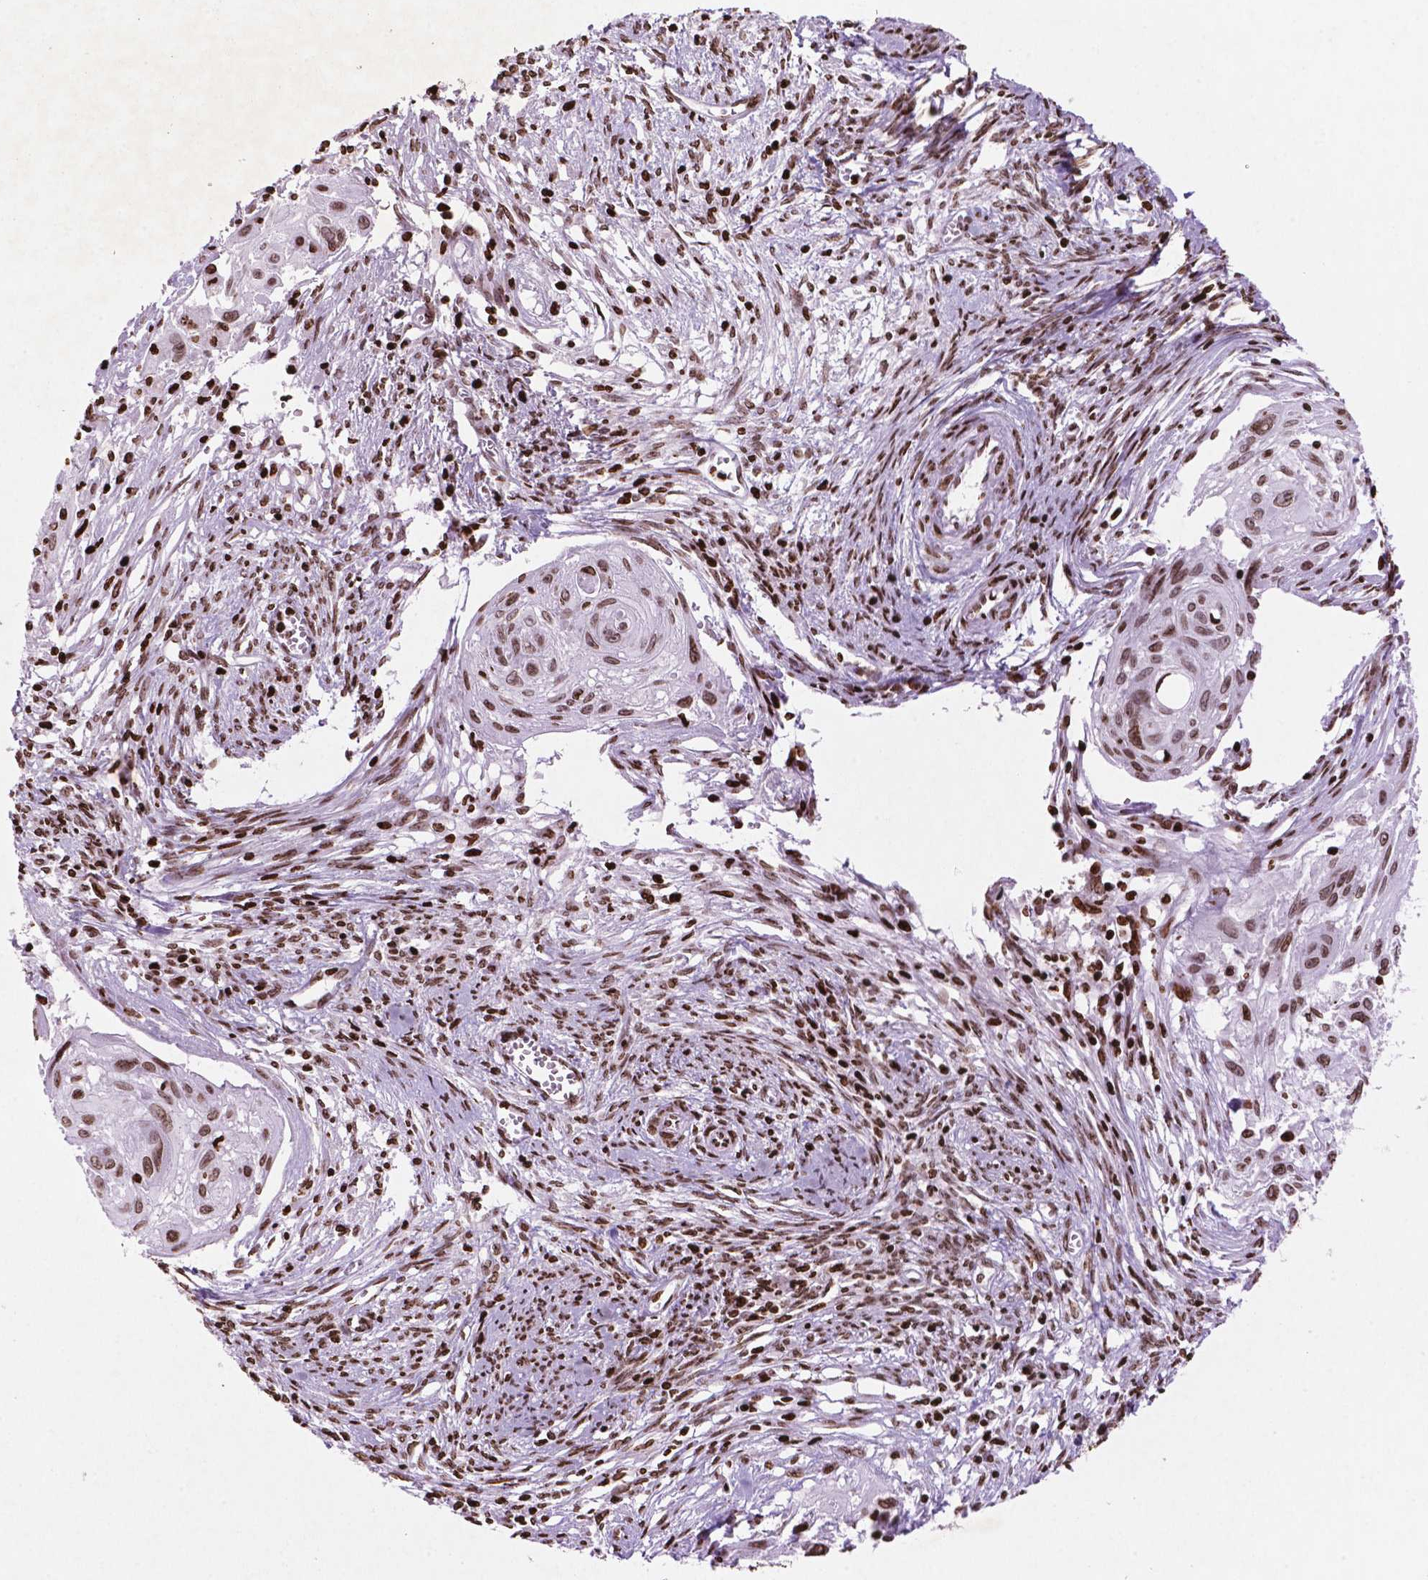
{"staining": {"intensity": "moderate", "quantity": ">75%", "location": "nuclear"}, "tissue": "cervical cancer", "cell_type": "Tumor cells", "image_type": "cancer", "snomed": [{"axis": "morphology", "description": "Squamous cell carcinoma, NOS"}, {"axis": "topography", "description": "Cervix"}], "caption": "Cervical cancer (squamous cell carcinoma) stained with a protein marker reveals moderate staining in tumor cells.", "gene": "TMEM250", "patient": {"sex": "female", "age": 49}}